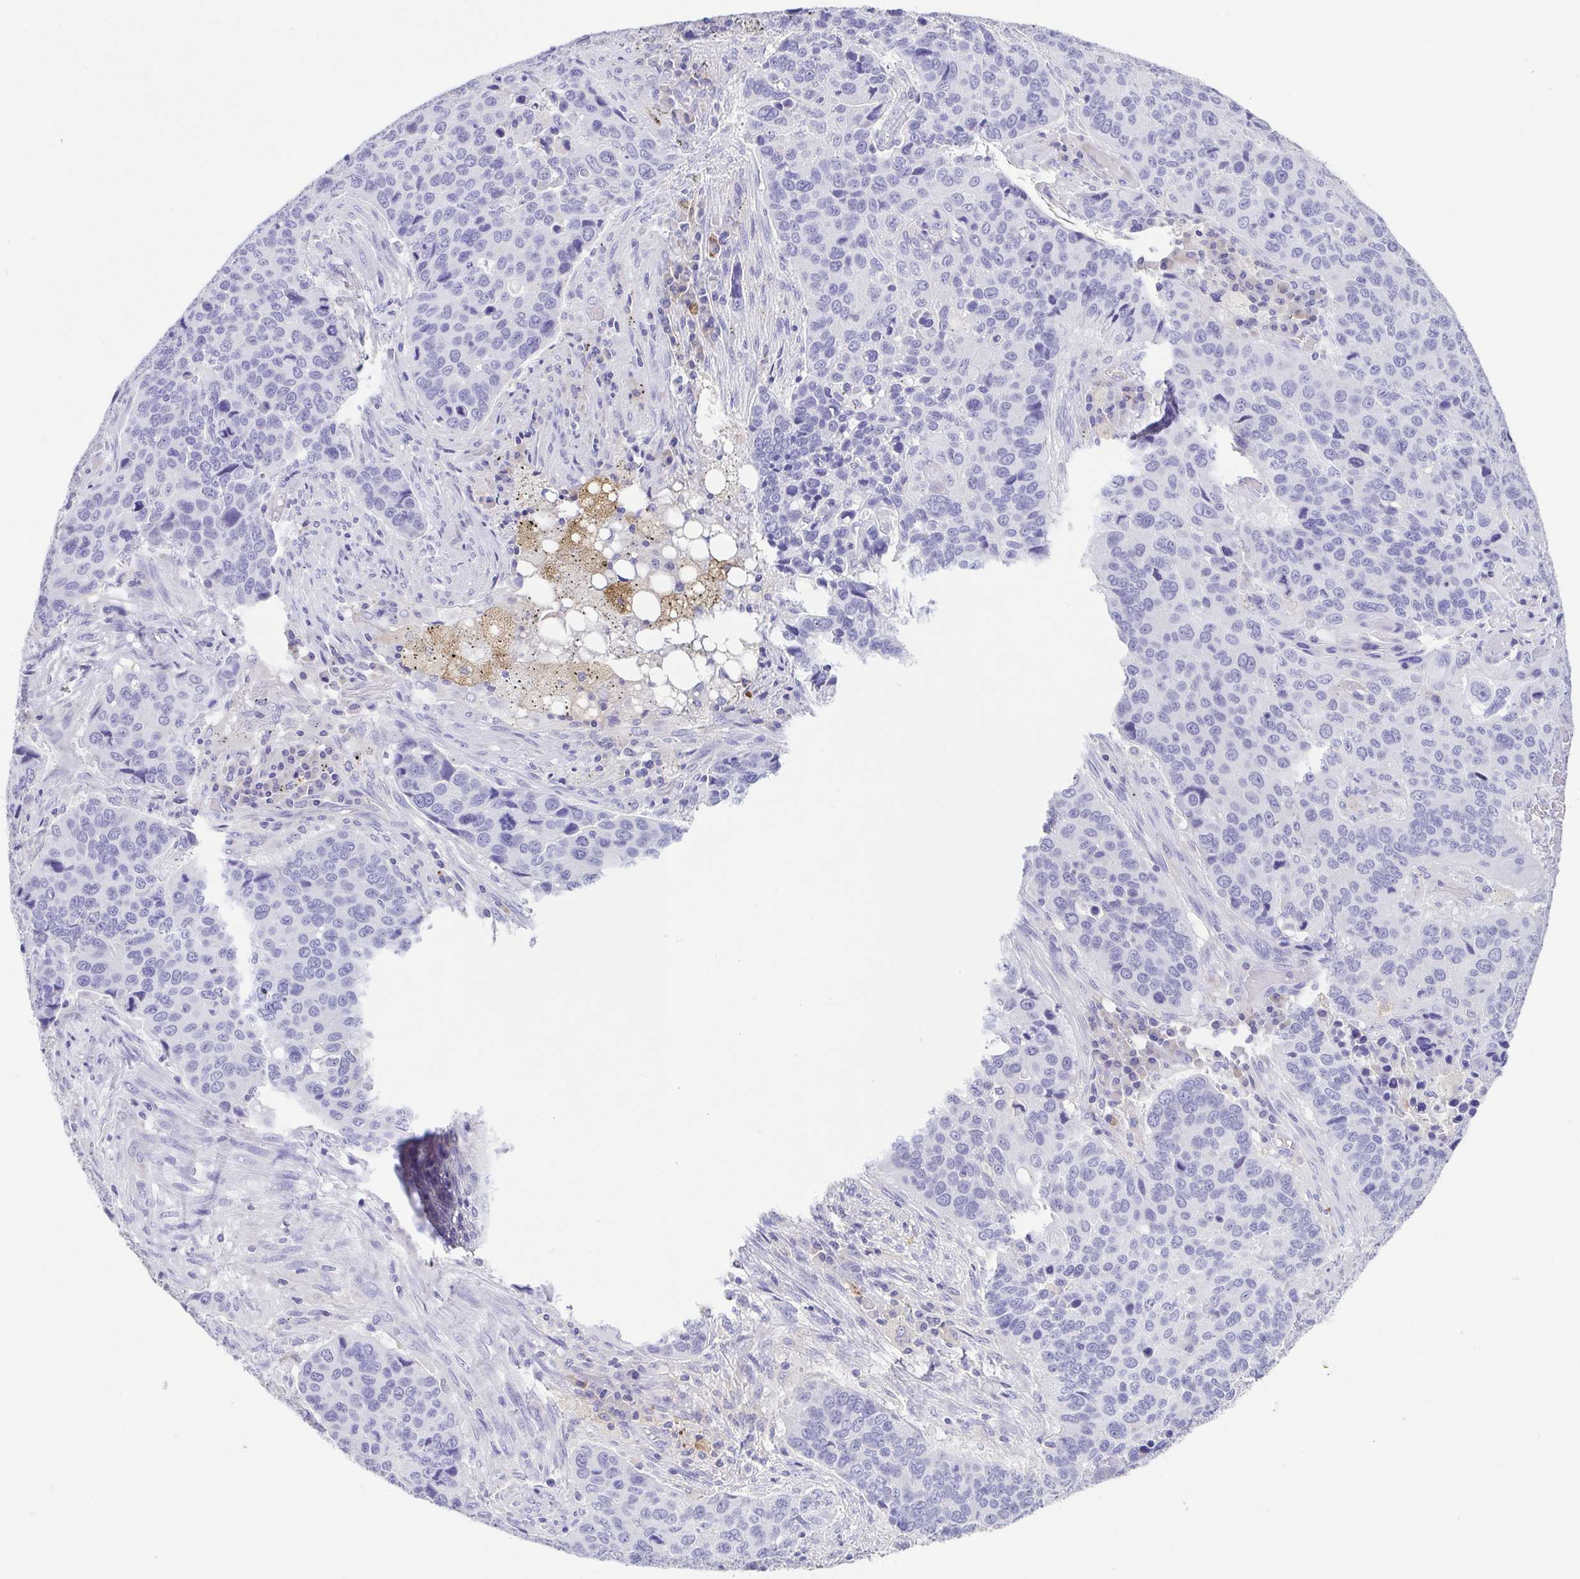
{"staining": {"intensity": "negative", "quantity": "none", "location": "none"}, "tissue": "lung cancer", "cell_type": "Tumor cells", "image_type": "cancer", "snomed": [{"axis": "morphology", "description": "Squamous cell carcinoma, NOS"}, {"axis": "topography", "description": "Lung"}], "caption": "This is a histopathology image of IHC staining of lung squamous cell carcinoma, which shows no staining in tumor cells. (IHC, brightfield microscopy, high magnification).", "gene": "ARPP21", "patient": {"sex": "male", "age": 68}}